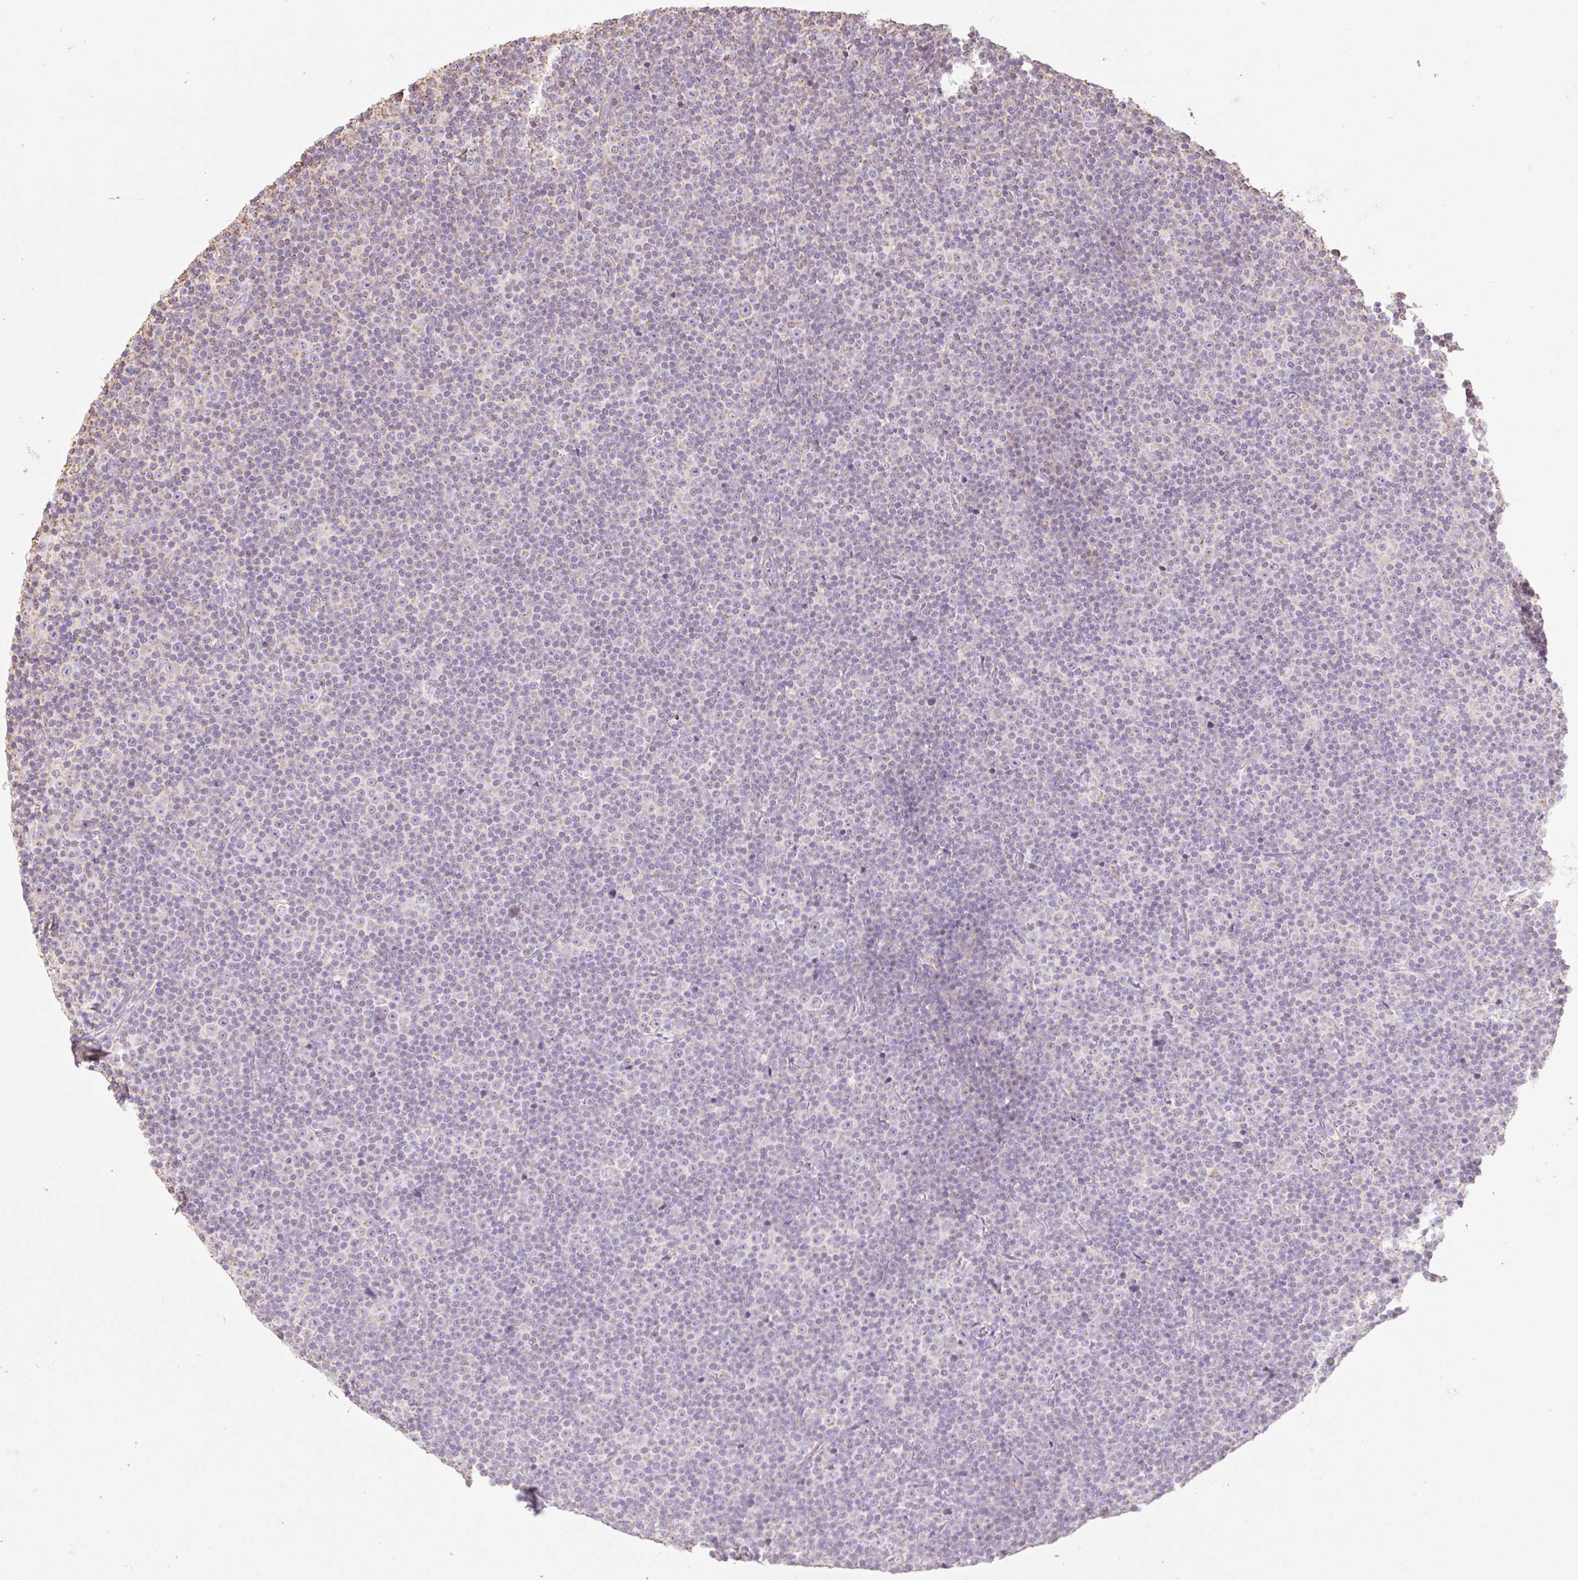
{"staining": {"intensity": "negative", "quantity": "none", "location": "none"}, "tissue": "lymphoma", "cell_type": "Tumor cells", "image_type": "cancer", "snomed": [{"axis": "morphology", "description": "Malignant lymphoma, non-Hodgkin's type, Low grade"}, {"axis": "topography", "description": "Lymph node"}], "caption": "There is no significant positivity in tumor cells of lymphoma.", "gene": "DHX35", "patient": {"sex": "female", "age": 67}}